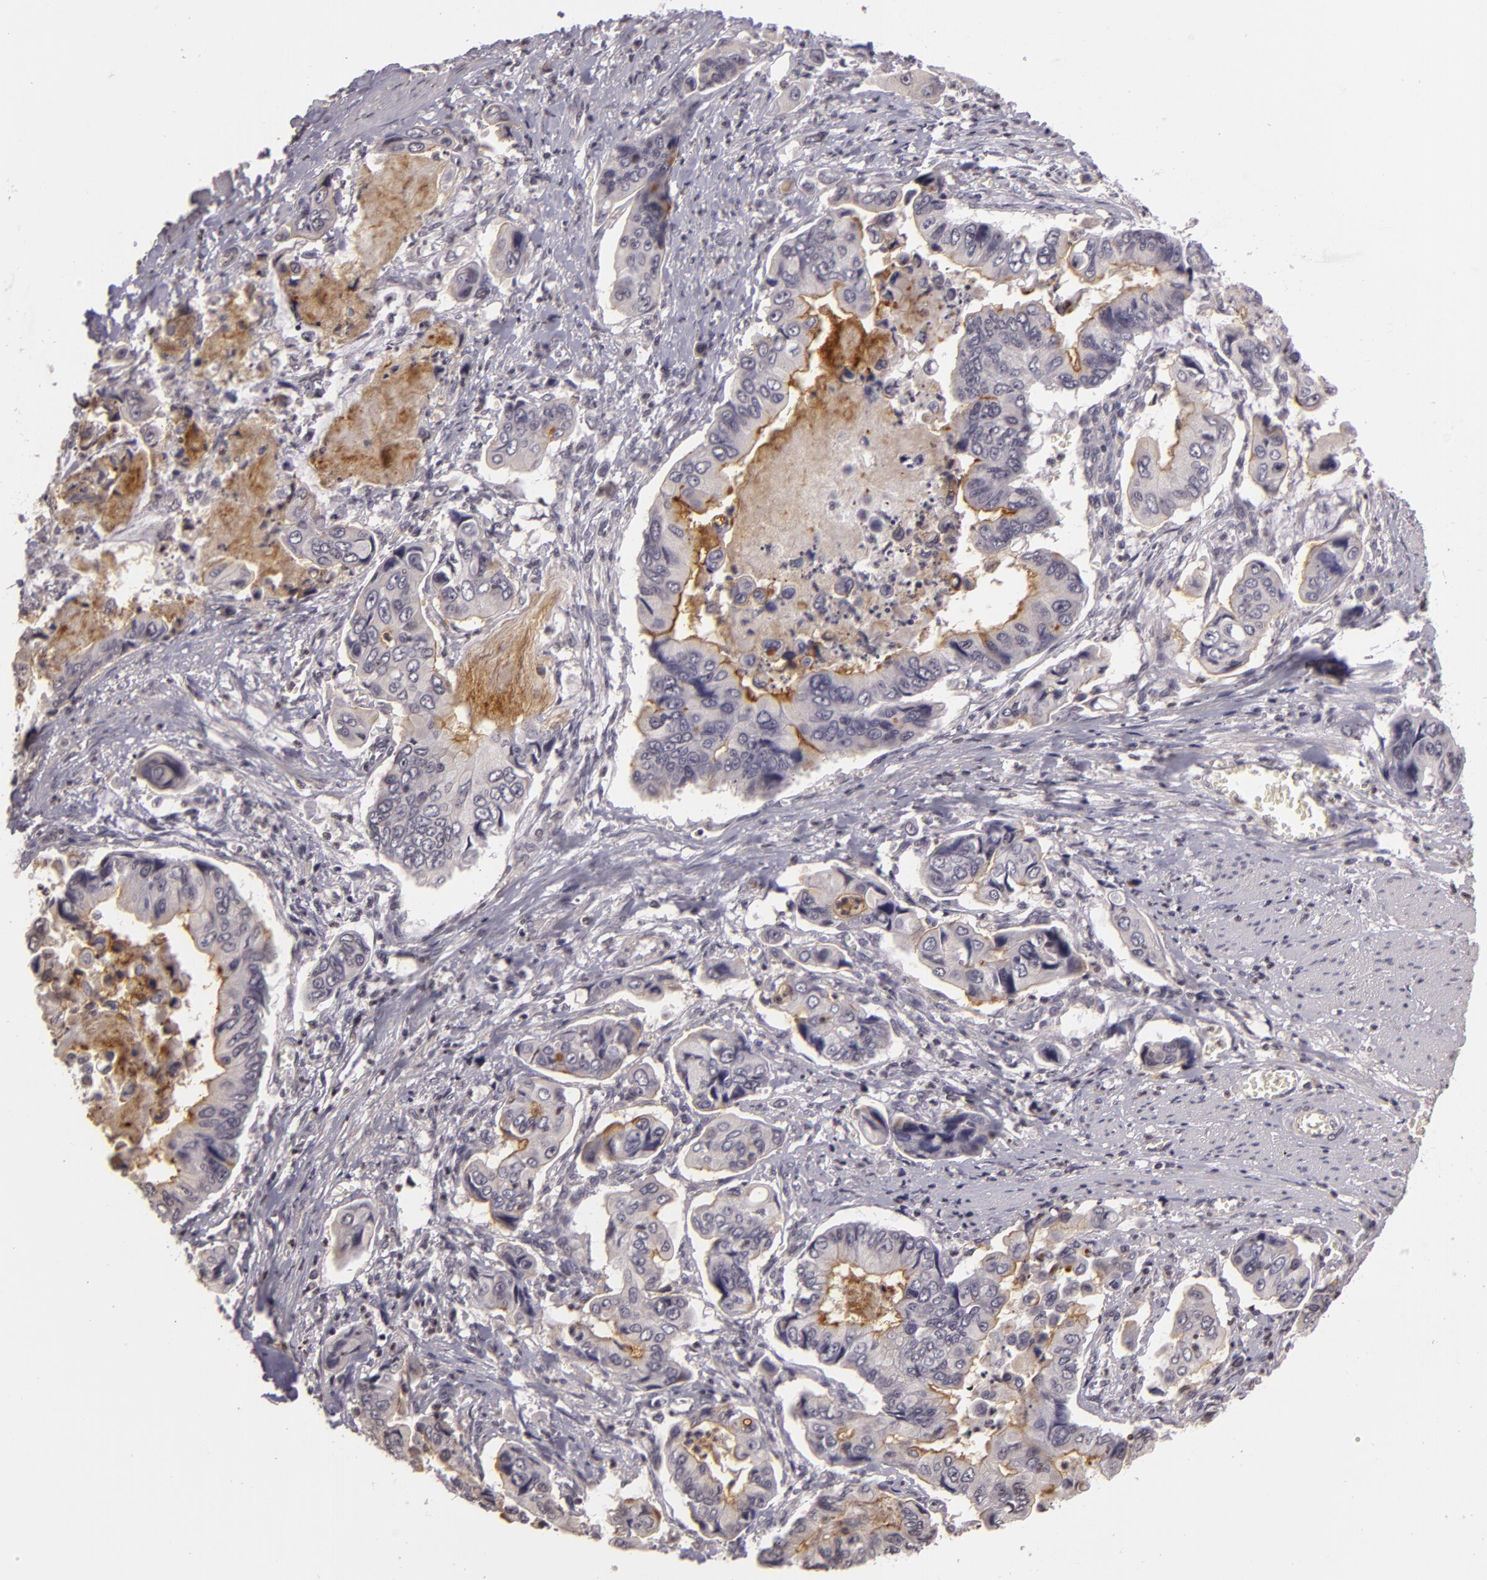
{"staining": {"intensity": "moderate", "quantity": "25%-75%", "location": "cytoplasmic/membranous"}, "tissue": "stomach cancer", "cell_type": "Tumor cells", "image_type": "cancer", "snomed": [{"axis": "morphology", "description": "Adenocarcinoma, NOS"}, {"axis": "topography", "description": "Stomach, upper"}], "caption": "Protein staining by IHC exhibits moderate cytoplasmic/membranous expression in approximately 25%-75% of tumor cells in stomach adenocarcinoma. Nuclei are stained in blue.", "gene": "MUC1", "patient": {"sex": "male", "age": 80}}